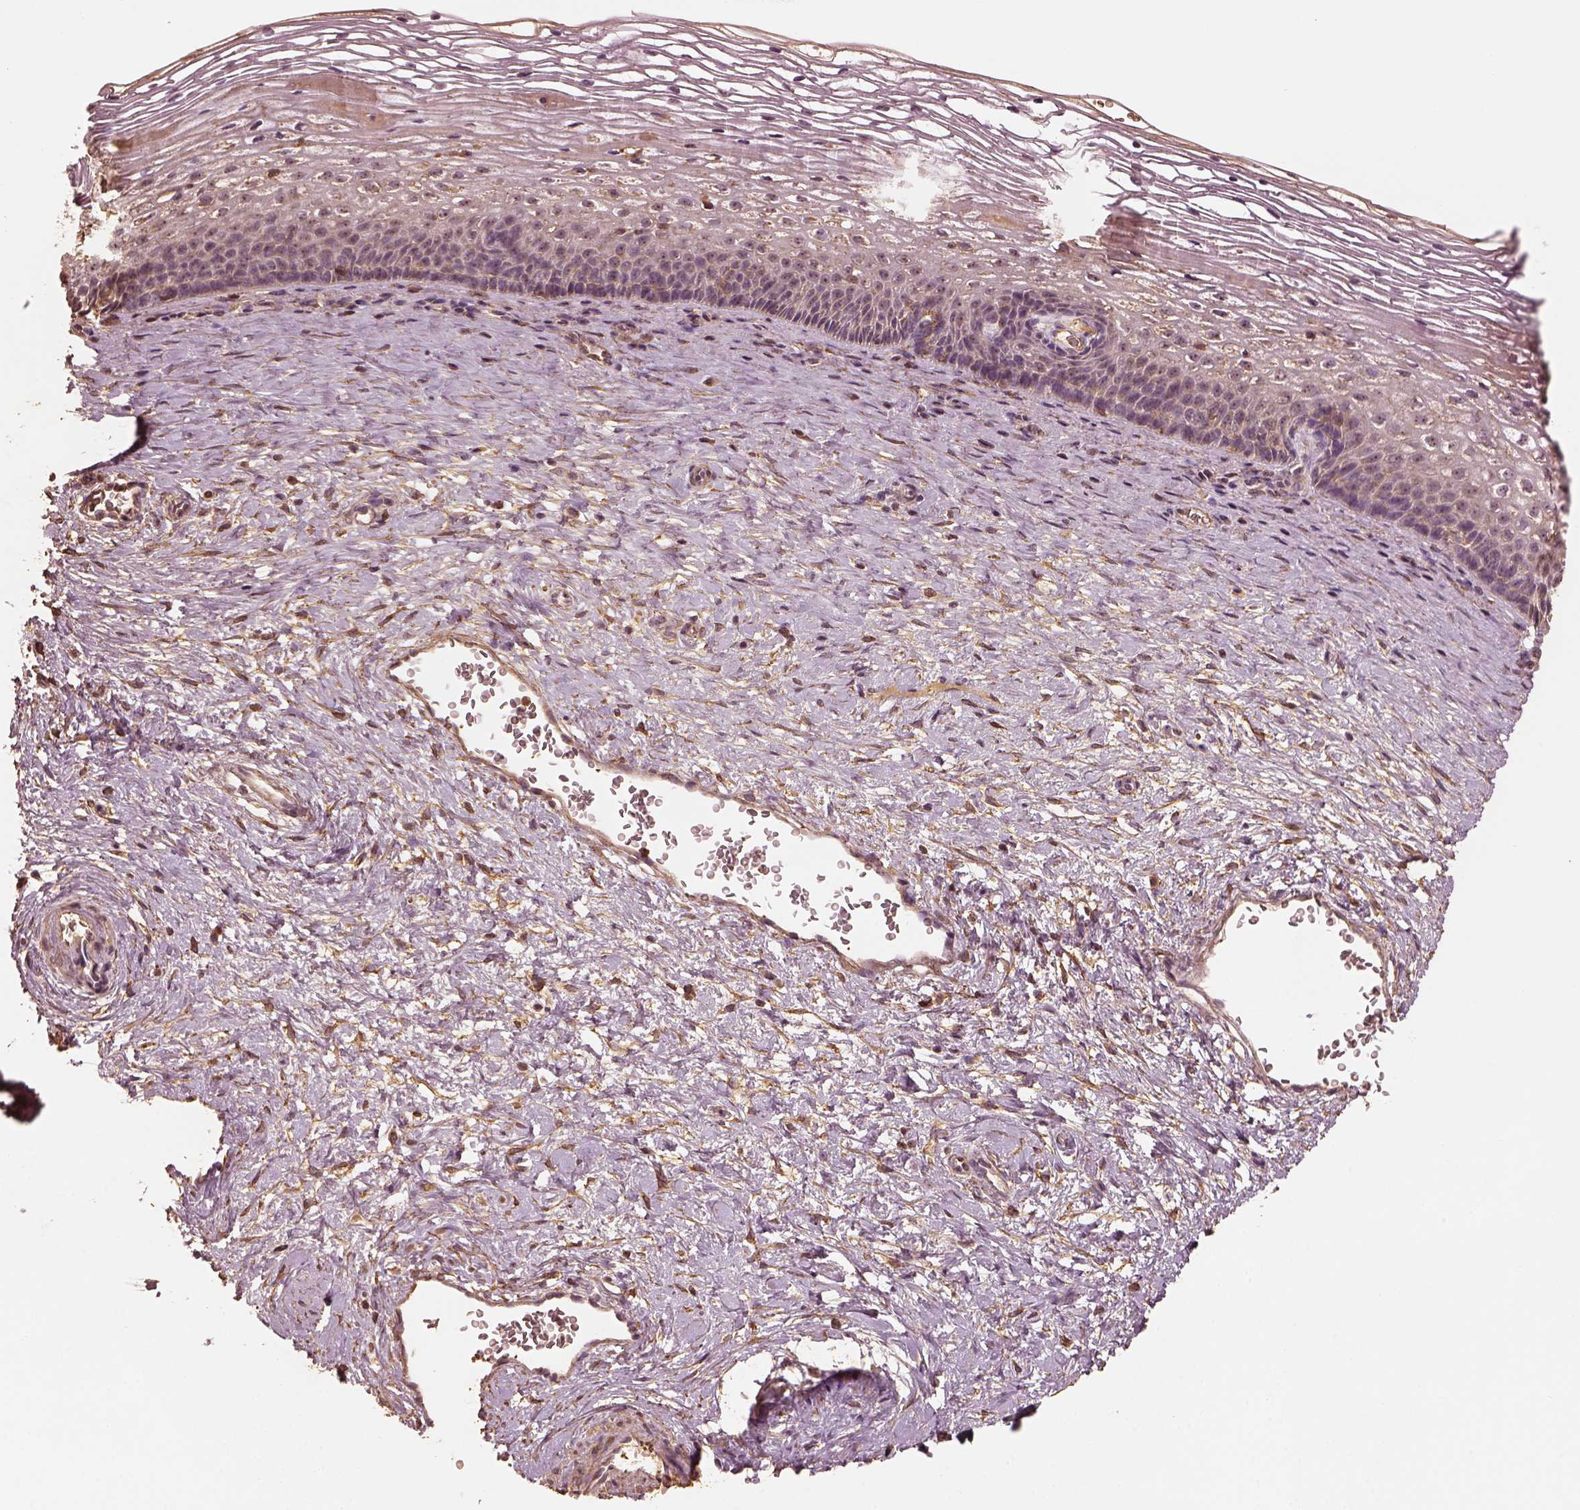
{"staining": {"intensity": "moderate", "quantity": ">75%", "location": "cytoplasmic/membranous"}, "tissue": "cervix", "cell_type": "Glandular cells", "image_type": "normal", "snomed": [{"axis": "morphology", "description": "Normal tissue, NOS"}, {"axis": "topography", "description": "Cervix"}], "caption": "Cervix stained for a protein reveals moderate cytoplasmic/membranous positivity in glandular cells. The protein is shown in brown color, while the nuclei are stained blue.", "gene": "PTGES2", "patient": {"sex": "female", "age": 34}}